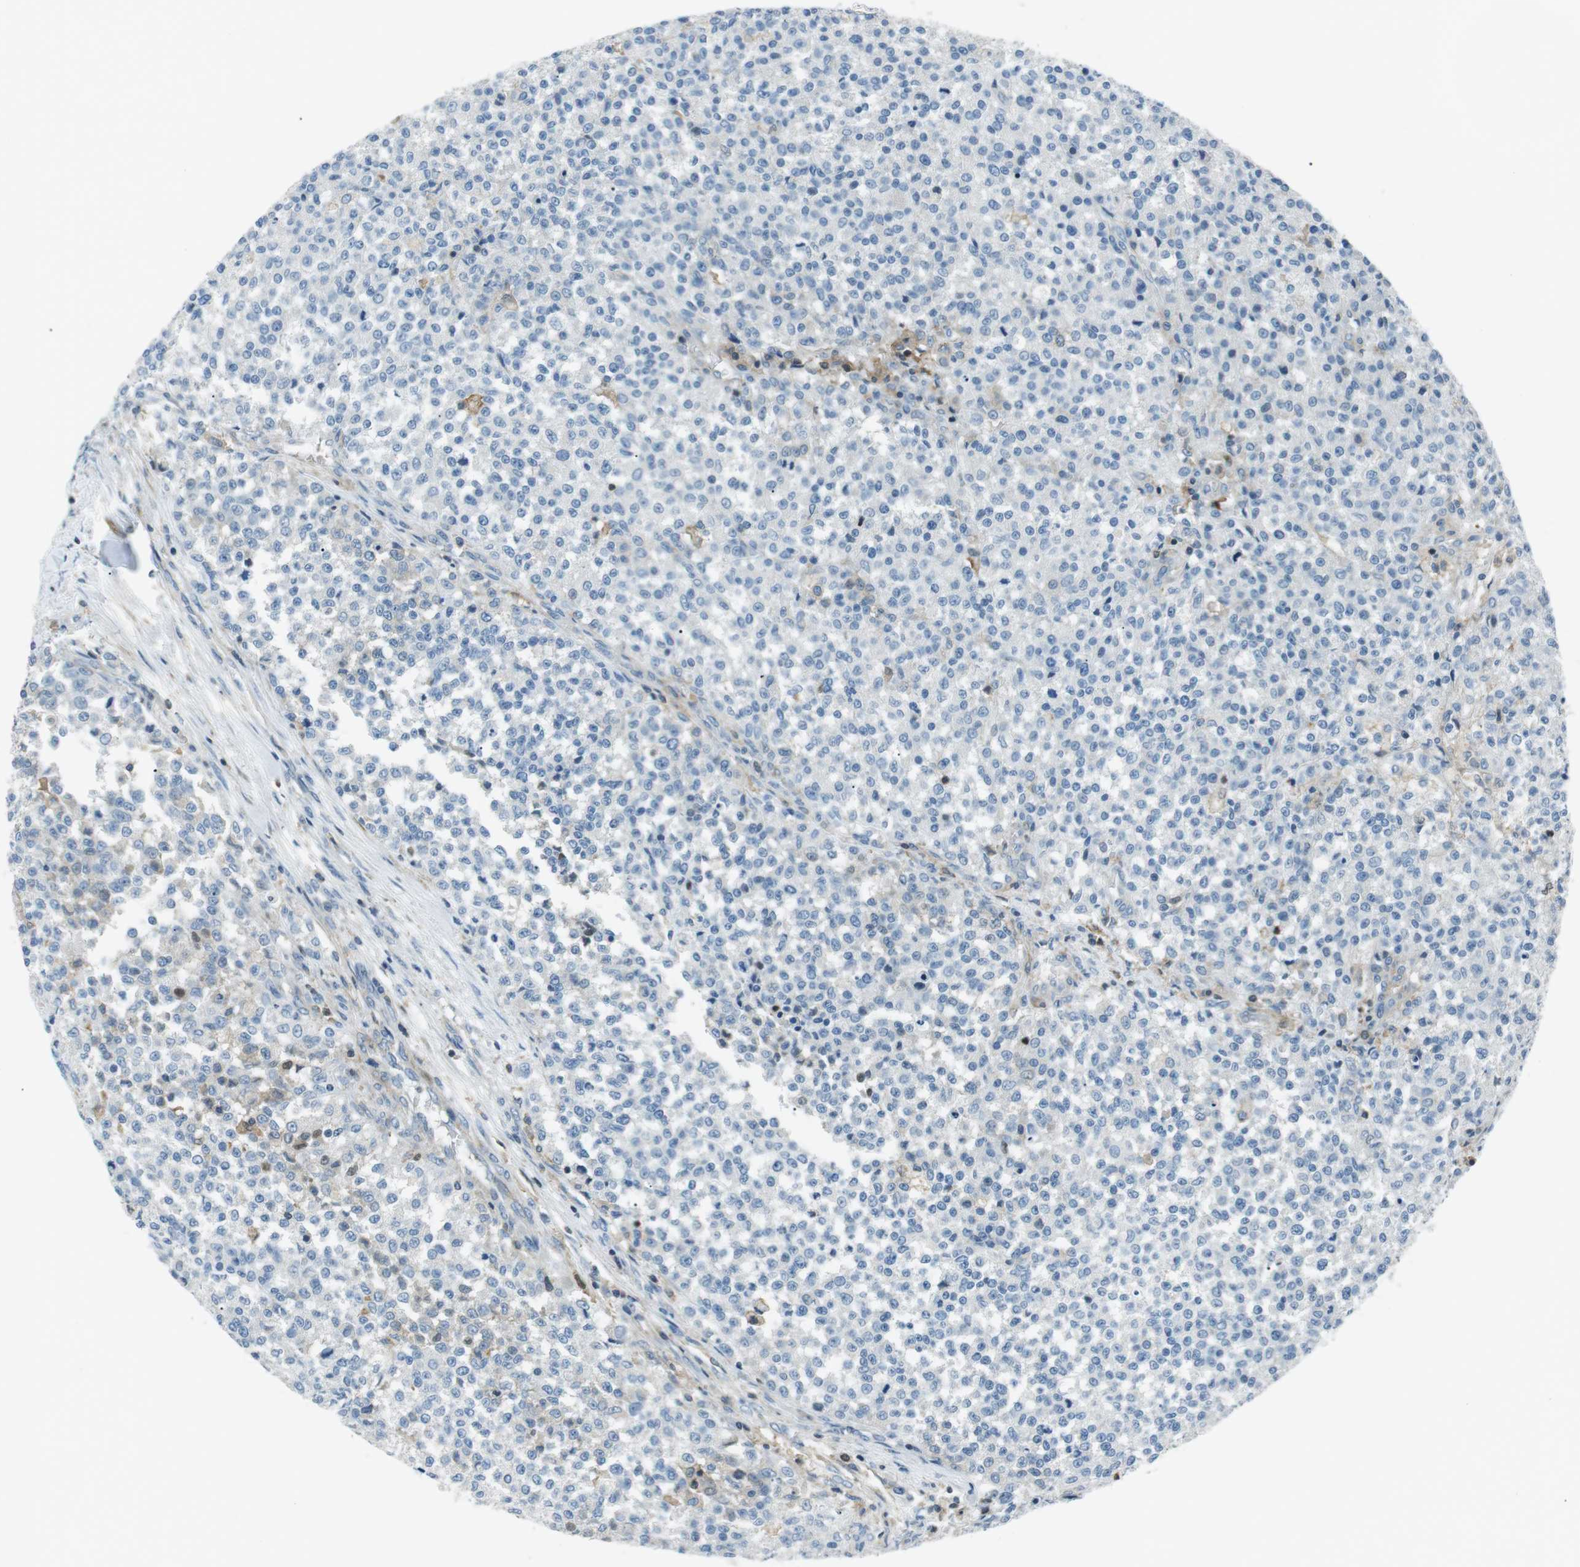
{"staining": {"intensity": "negative", "quantity": "none", "location": "none"}, "tissue": "testis cancer", "cell_type": "Tumor cells", "image_type": "cancer", "snomed": [{"axis": "morphology", "description": "Seminoma, NOS"}, {"axis": "topography", "description": "Testis"}], "caption": "An immunohistochemistry (IHC) histopathology image of testis cancer is shown. There is no staining in tumor cells of testis cancer.", "gene": "ARVCF", "patient": {"sex": "male", "age": 59}}